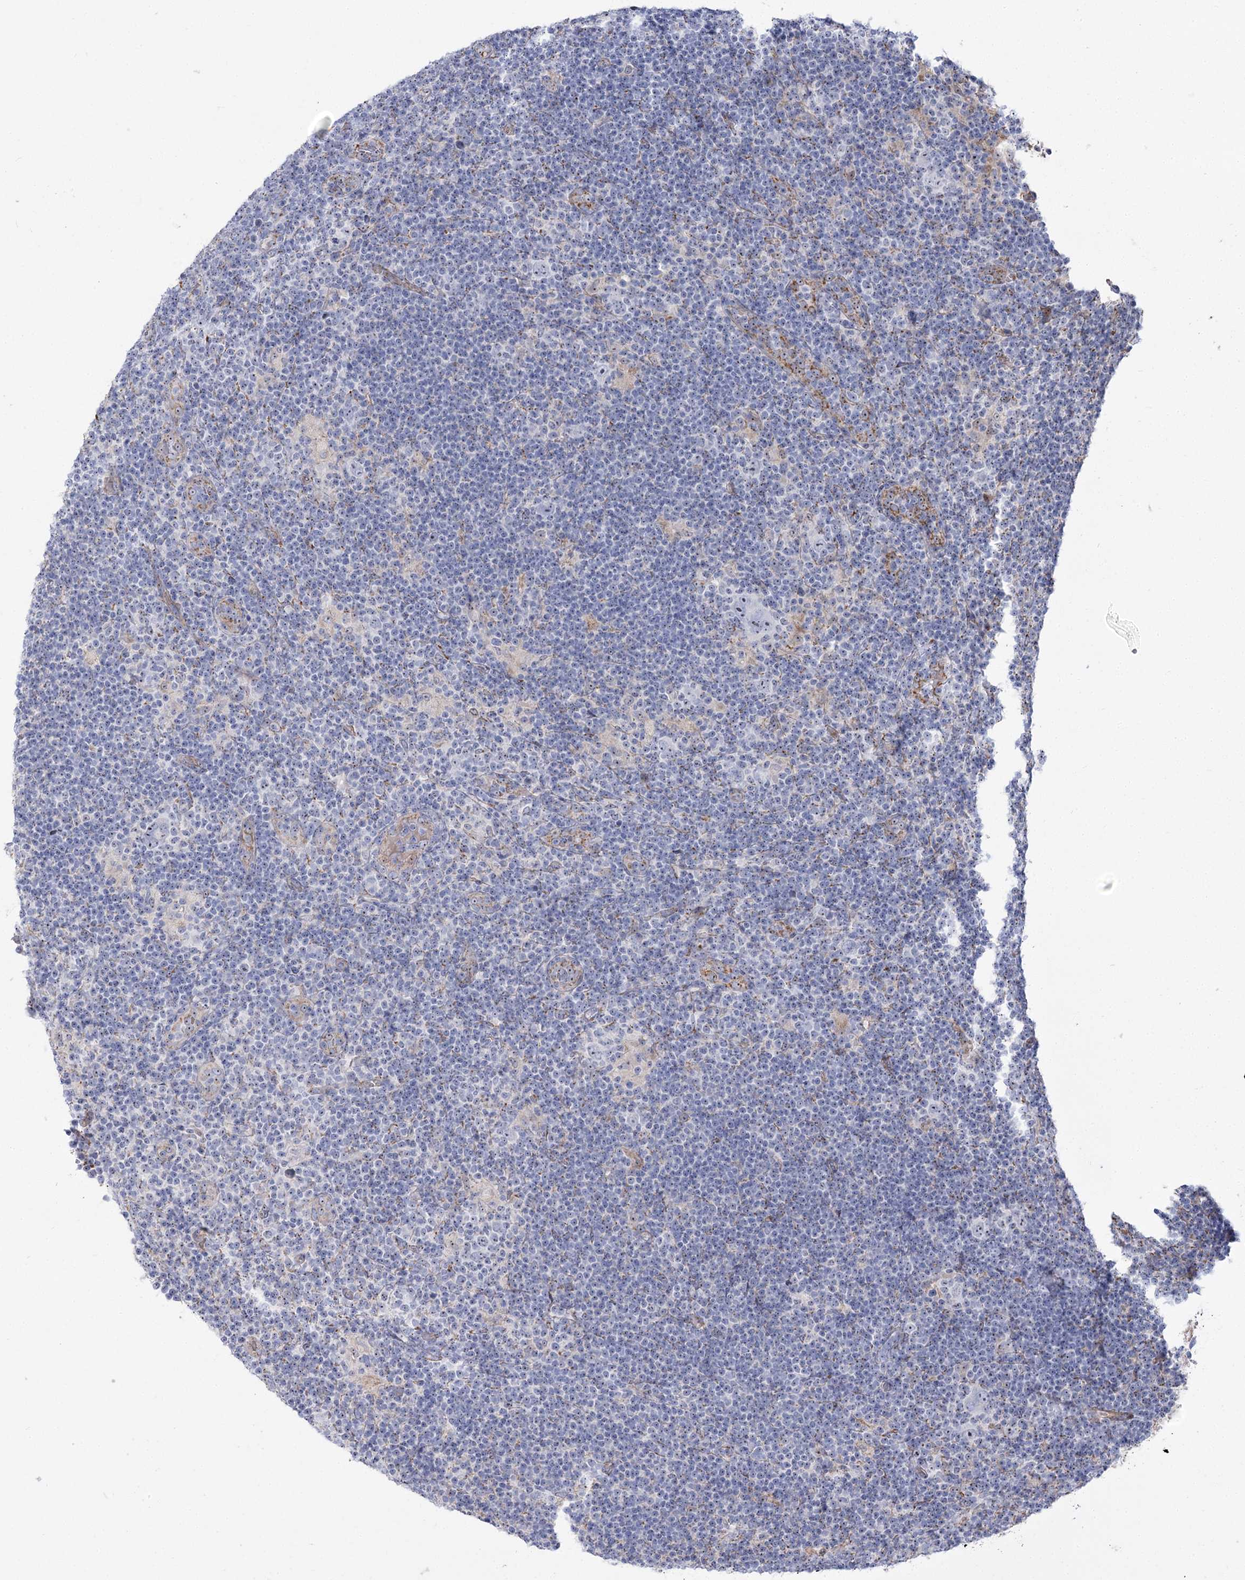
{"staining": {"intensity": "negative", "quantity": "none", "location": "none"}, "tissue": "lymphoma", "cell_type": "Tumor cells", "image_type": "cancer", "snomed": [{"axis": "morphology", "description": "Hodgkin's disease, NOS"}, {"axis": "topography", "description": "Lymph node"}], "caption": "An IHC histopathology image of lymphoma is shown. There is no staining in tumor cells of lymphoma.", "gene": "SUOX", "patient": {"sex": "female", "age": 57}}